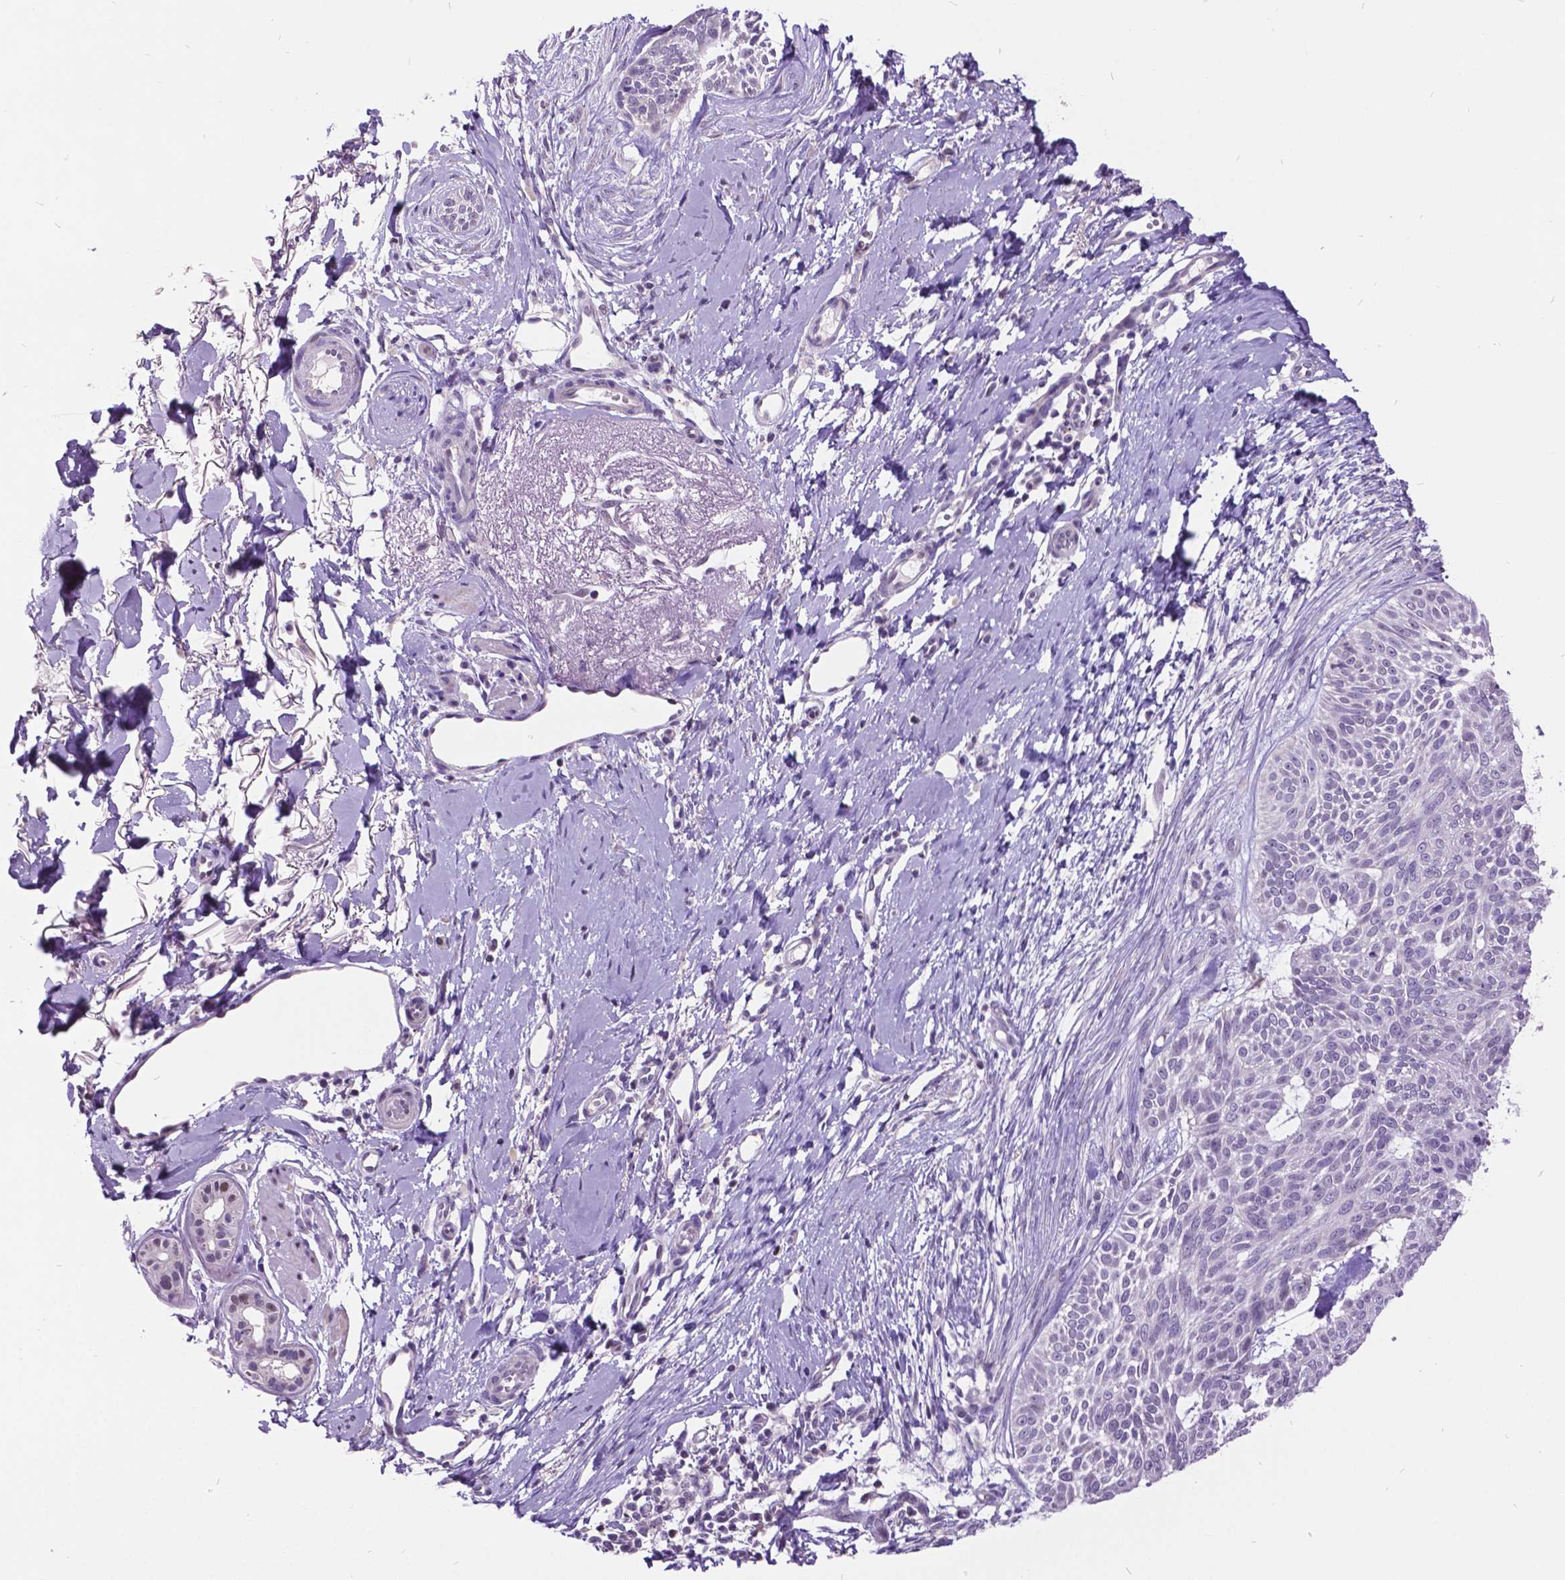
{"staining": {"intensity": "negative", "quantity": "none", "location": "none"}, "tissue": "skin cancer", "cell_type": "Tumor cells", "image_type": "cancer", "snomed": [{"axis": "morphology", "description": "Normal tissue, NOS"}, {"axis": "morphology", "description": "Basal cell carcinoma"}, {"axis": "topography", "description": "Skin"}], "caption": "Tumor cells are negative for protein expression in human basal cell carcinoma (skin).", "gene": "DPF3", "patient": {"sex": "male", "age": 84}}